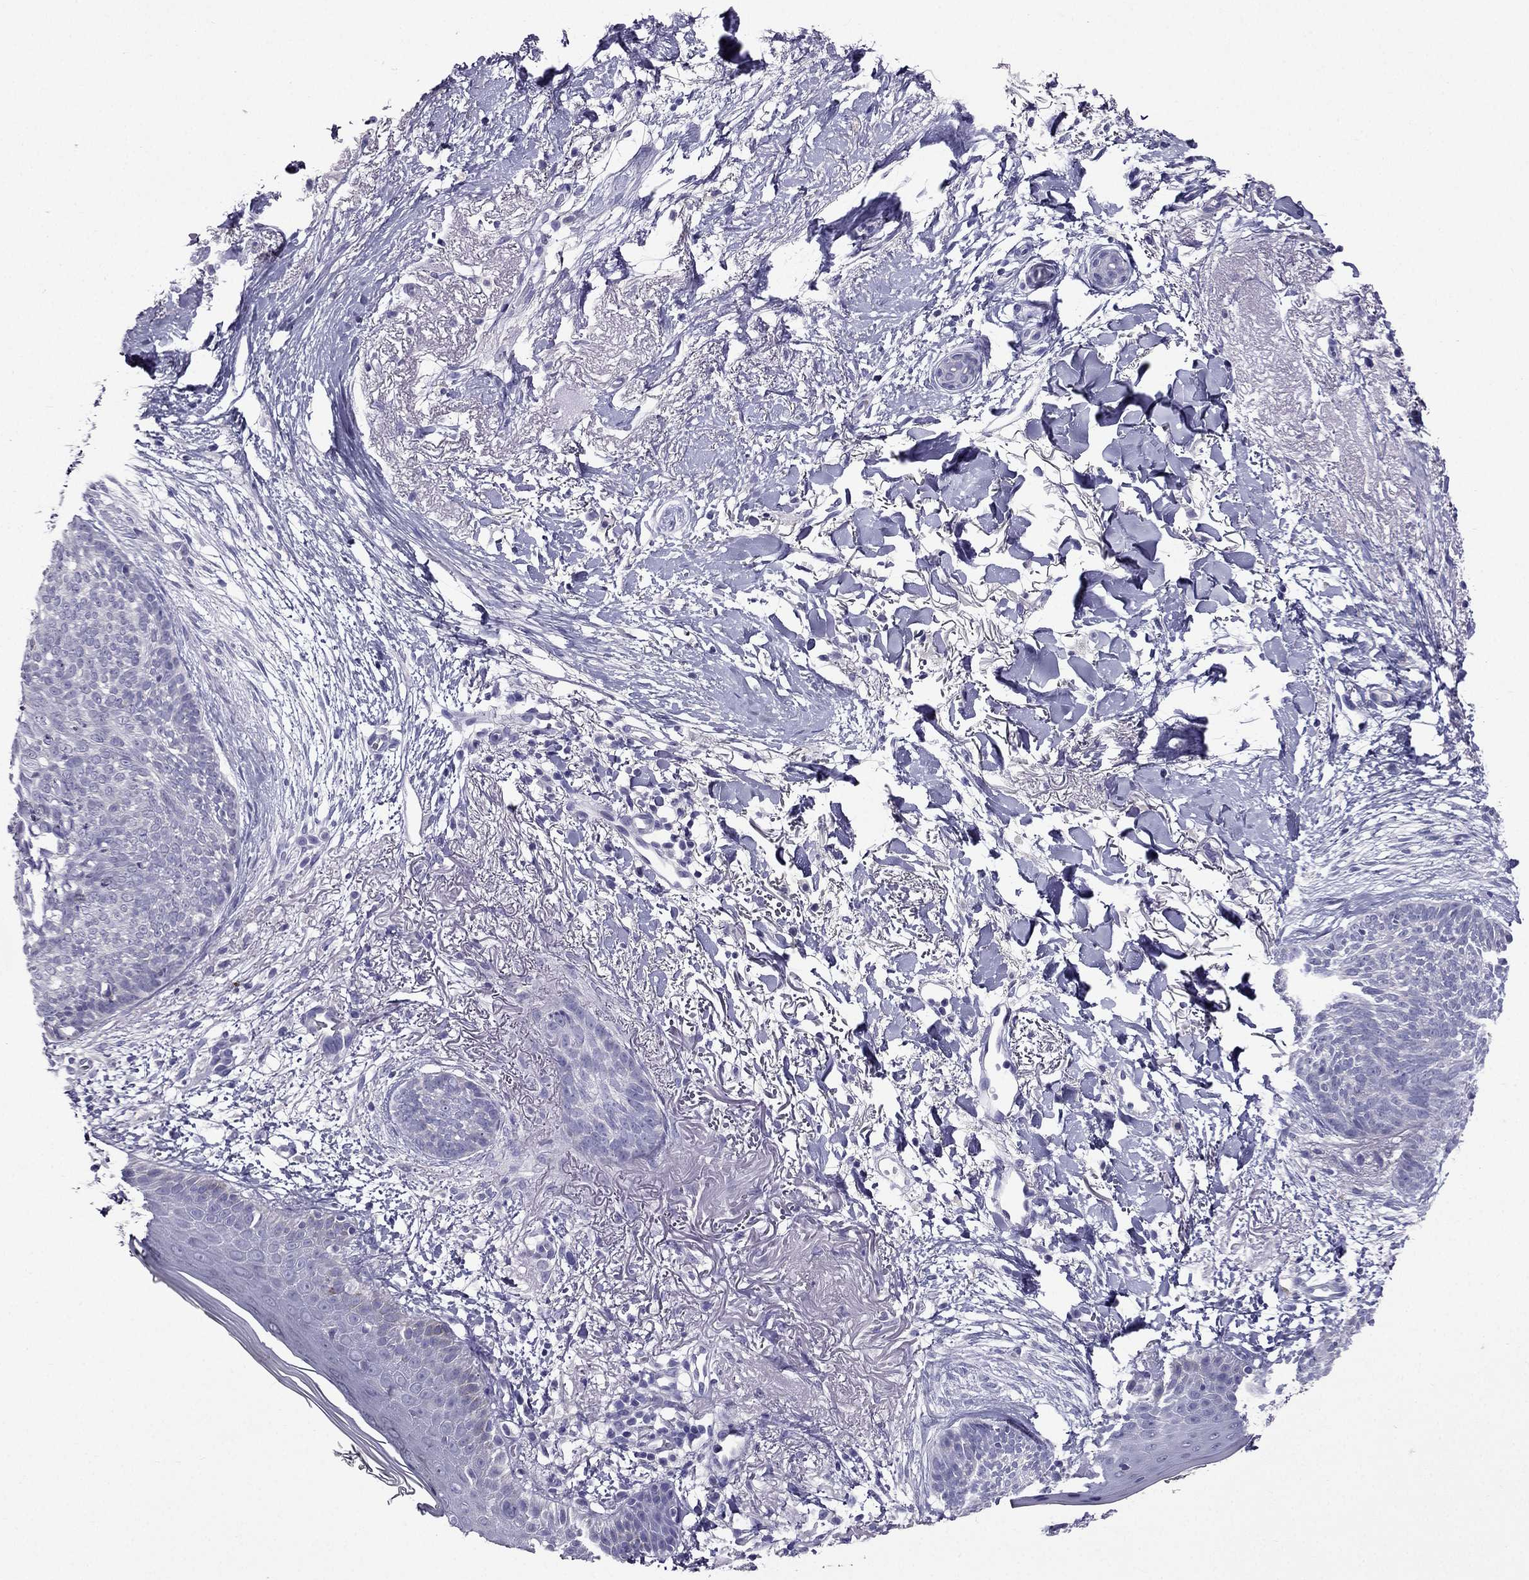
{"staining": {"intensity": "negative", "quantity": "none", "location": "none"}, "tissue": "skin cancer", "cell_type": "Tumor cells", "image_type": "cancer", "snomed": [{"axis": "morphology", "description": "Normal tissue, NOS"}, {"axis": "morphology", "description": "Basal cell carcinoma"}, {"axis": "topography", "description": "Skin"}], "caption": "DAB (3,3'-diaminobenzidine) immunohistochemical staining of basal cell carcinoma (skin) exhibits no significant staining in tumor cells.", "gene": "ZNF541", "patient": {"sex": "male", "age": 84}}